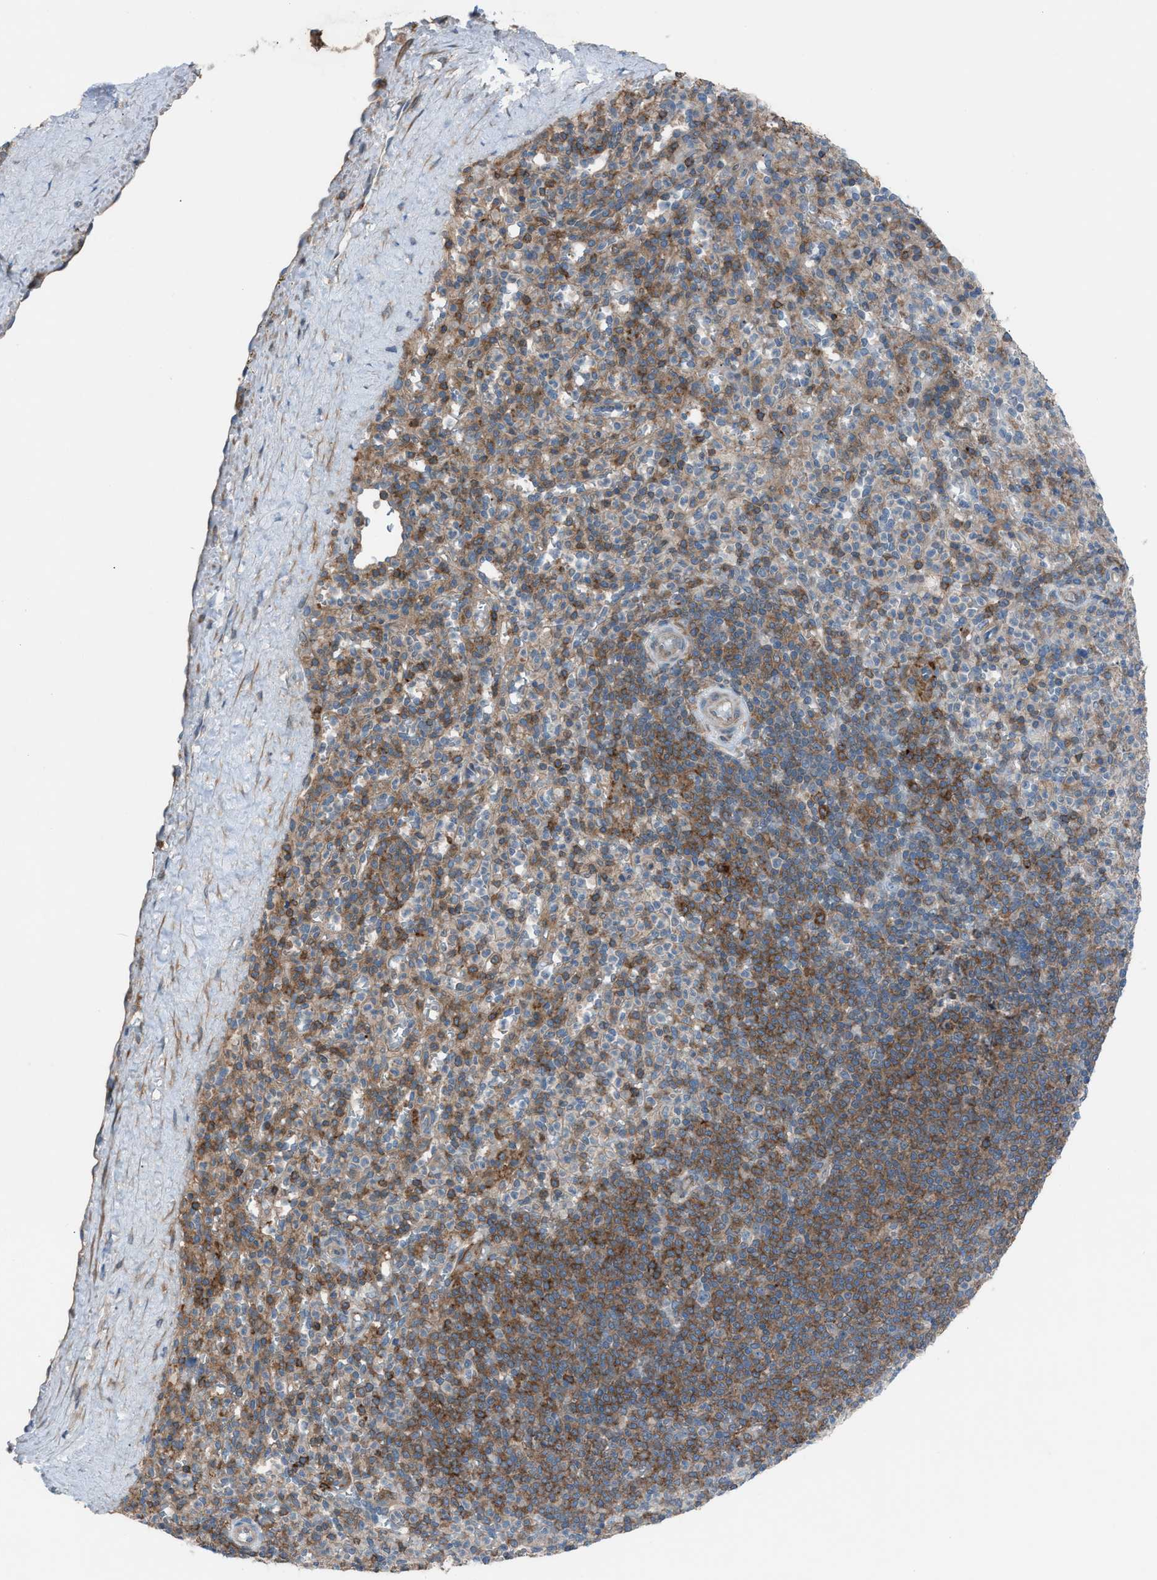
{"staining": {"intensity": "moderate", "quantity": "25%-75%", "location": "cytoplasmic/membranous"}, "tissue": "spleen", "cell_type": "Cells in red pulp", "image_type": "normal", "snomed": [{"axis": "morphology", "description": "Normal tissue, NOS"}, {"axis": "topography", "description": "Spleen"}], "caption": "Immunohistochemical staining of benign spleen shows medium levels of moderate cytoplasmic/membranous expression in about 25%-75% of cells in red pulp. (Brightfield microscopy of DAB IHC at high magnification).", "gene": "DYRK1A", "patient": {"sex": "male", "age": 36}}